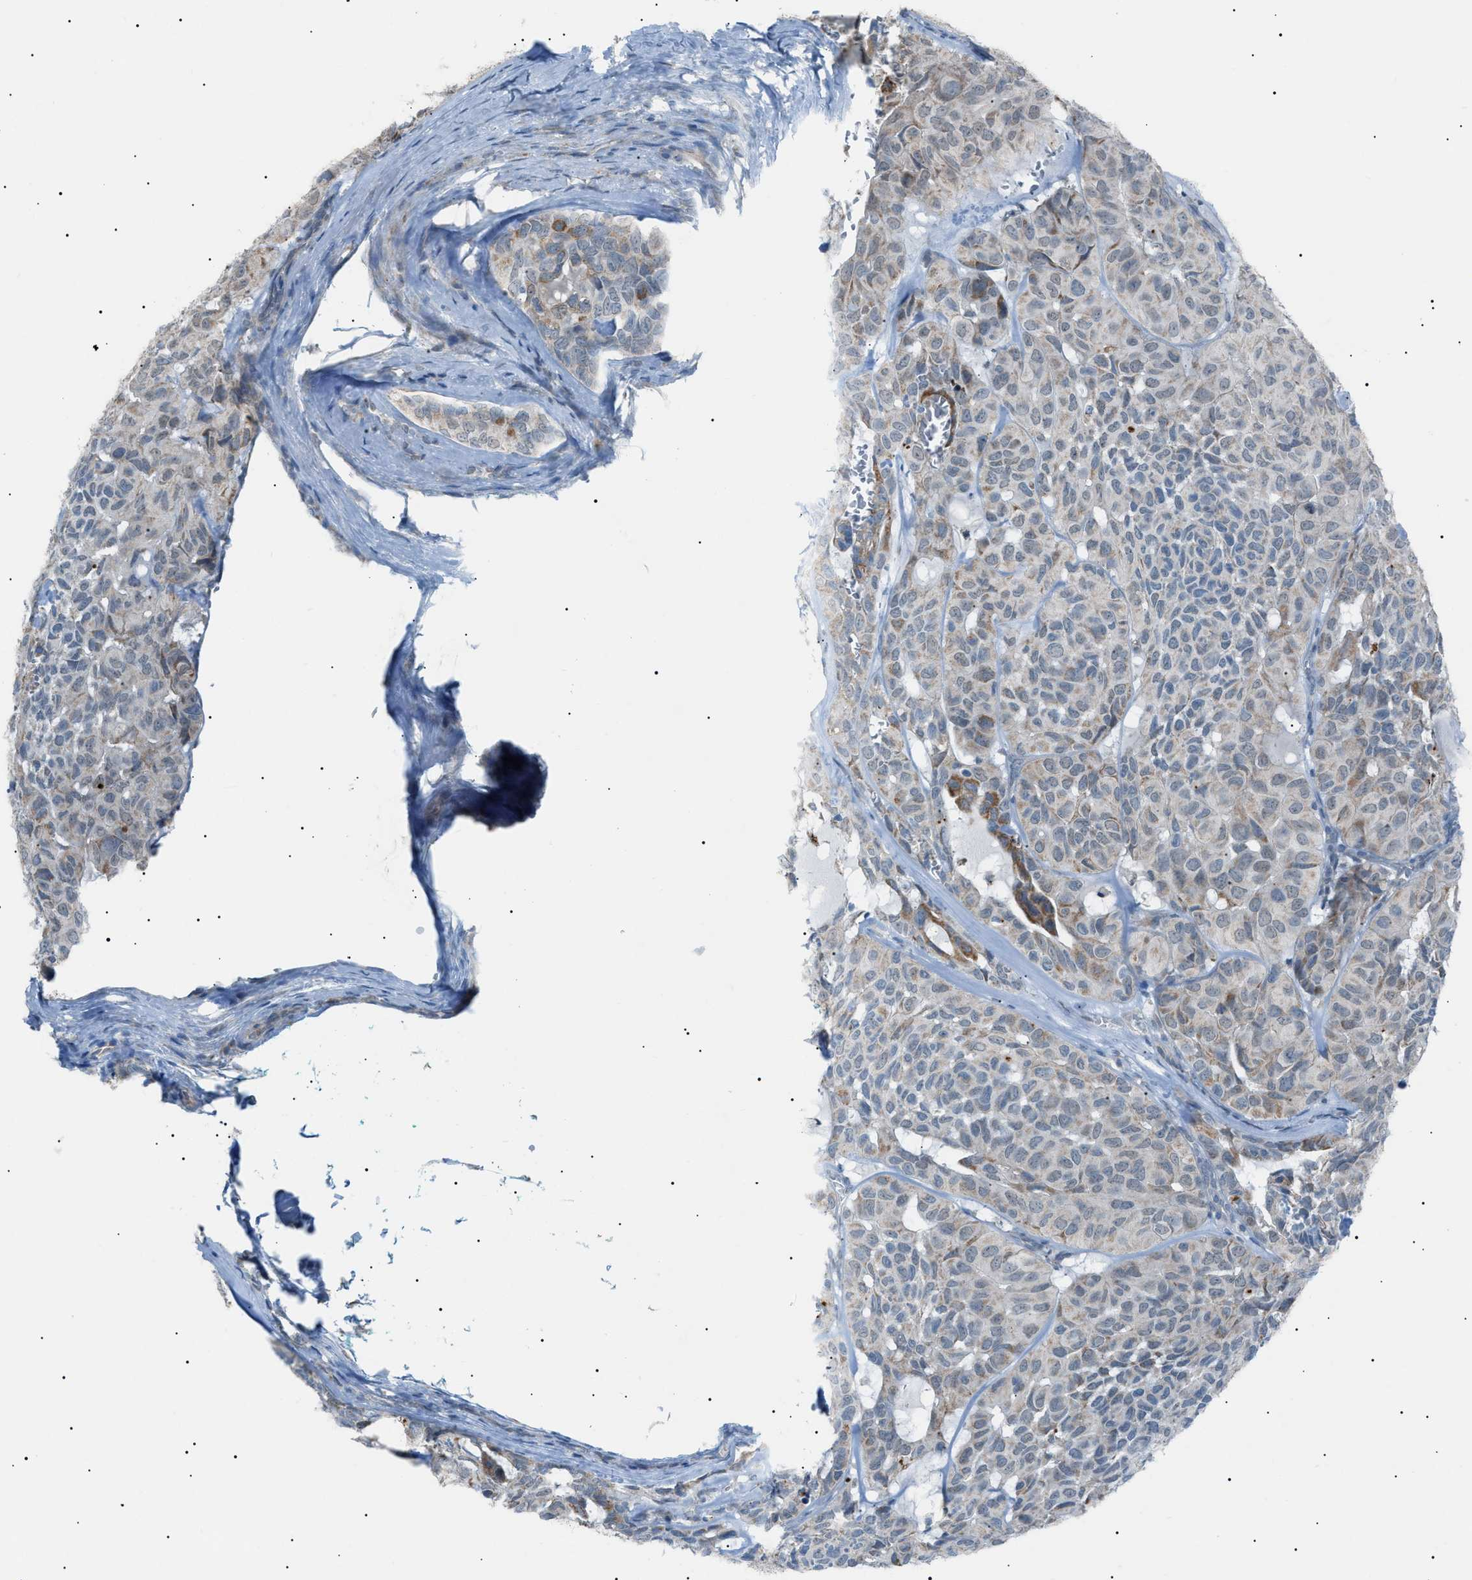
{"staining": {"intensity": "weak", "quantity": "<25%", "location": "cytoplasmic/membranous"}, "tissue": "head and neck cancer", "cell_type": "Tumor cells", "image_type": "cancer", "snomed": [{"axis": "morphology", "description": "Adenocarcinoma, NOS"}, {"axis": "topography", "description": "Salivary gland, NOS"}, {"axis": "topography", "description": "Head-Neck"}], "caption": "Immunohistochemistry (IHC) of head and neck cancer (adenocarcinoma) displays no positivity in tumor cells.", "gene": "ZNF516", "patient": {"sex": "female", "age": 76}}